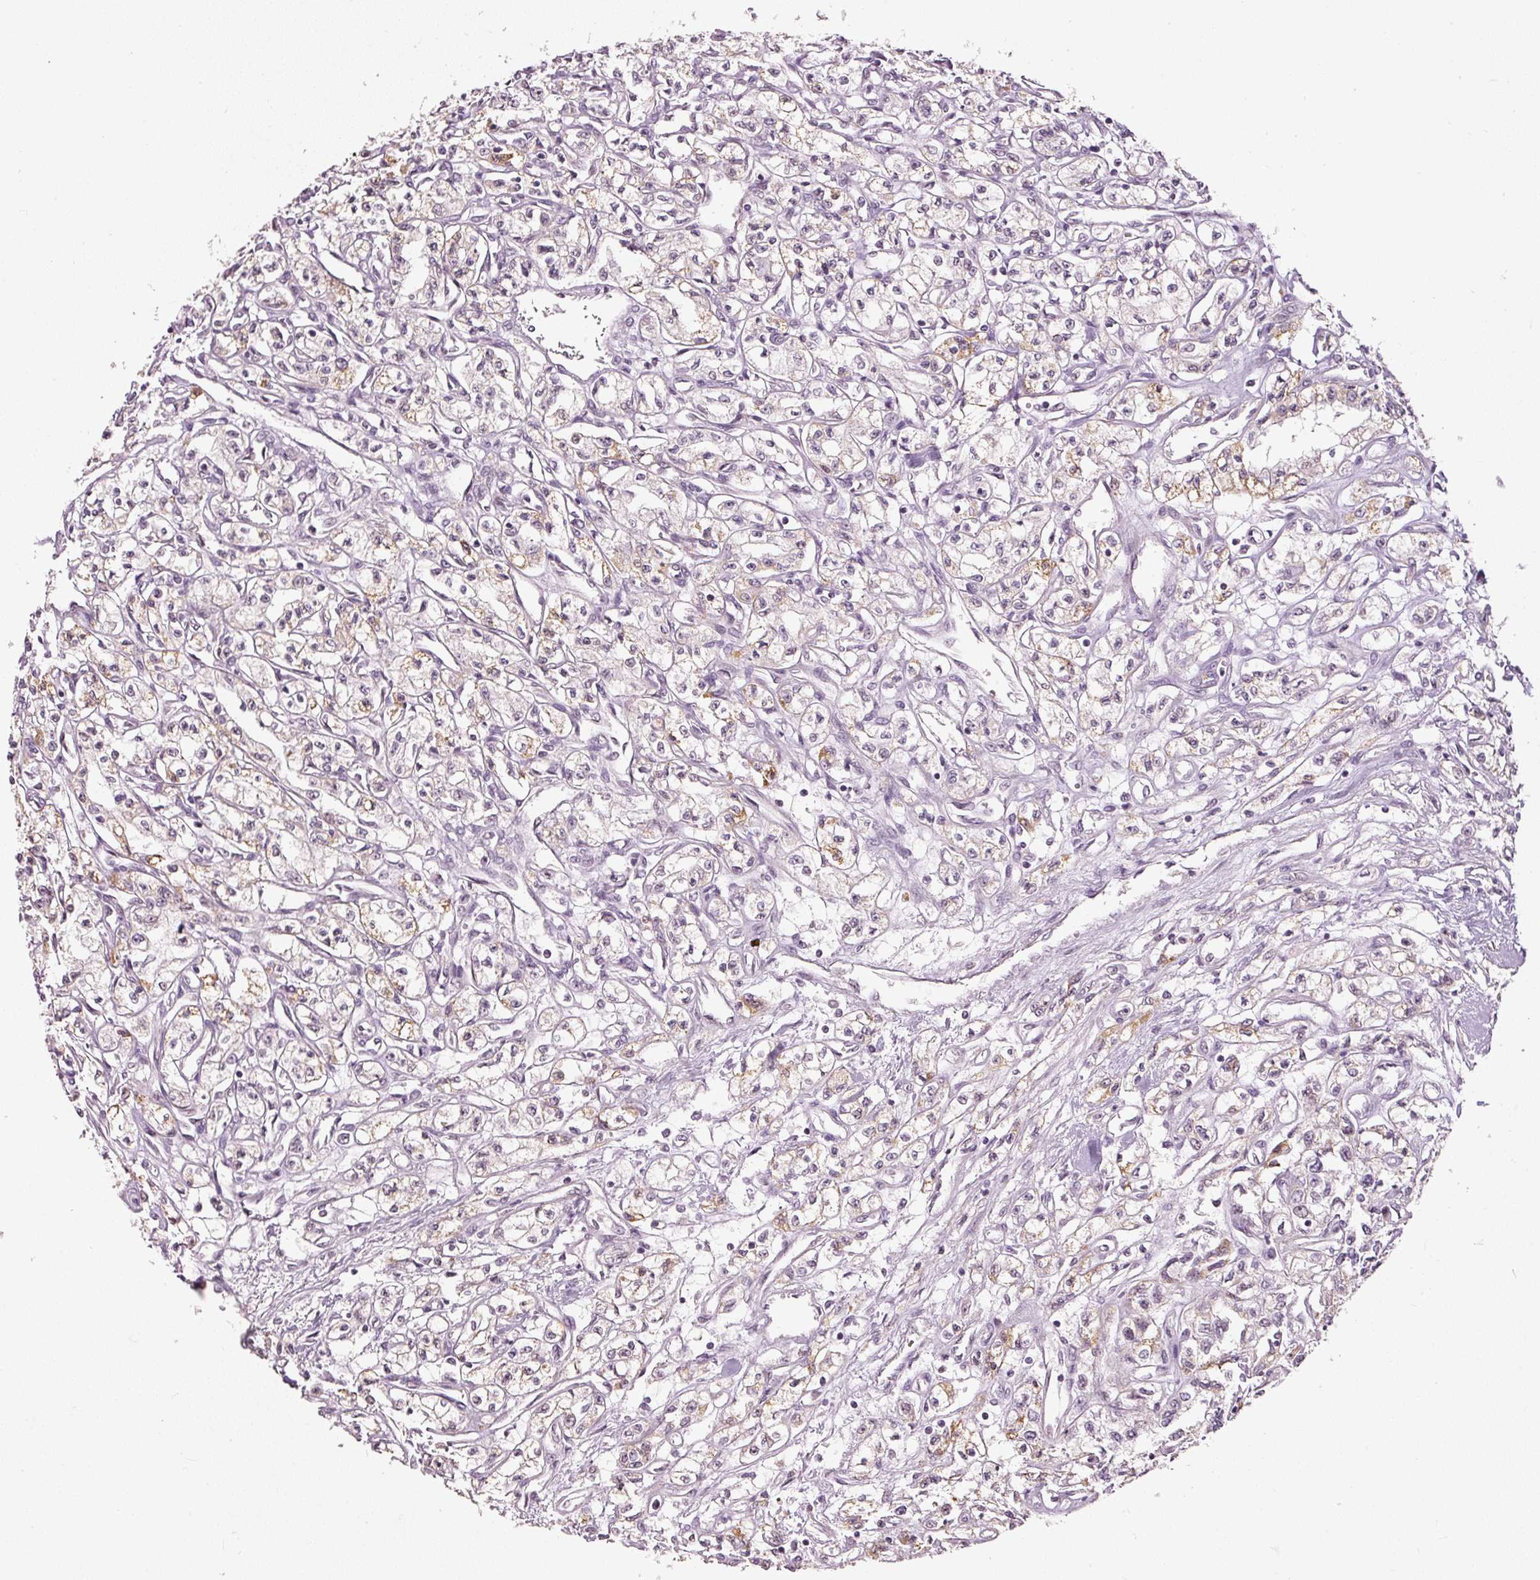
{"staining": {"intensity": "moderate", "quantity": "<25%", "location": "cytoplasmic/membranous"}, "tissue": "renal cancer", "cell_type": "Tumor cells", "image_type": "cancer", "snomed": [{"axis": "morphology", "description": "Adenocarcinoma, NOS"}, {"axis": "topography", "description": "Kidney"}], "caption": "Immunohistochemical staining of human renal adenocarcinoma shows low levels of moderate cytoplasmic/membranous positivity in about <25% of tumor cells. The protein of interest is stained brown, and the nuclei are stained in blue (DAB IHC with brightfield microscopy, high magnification).", "gene": "NRDE2", "patient": {"sex": "male", "age": 56}}